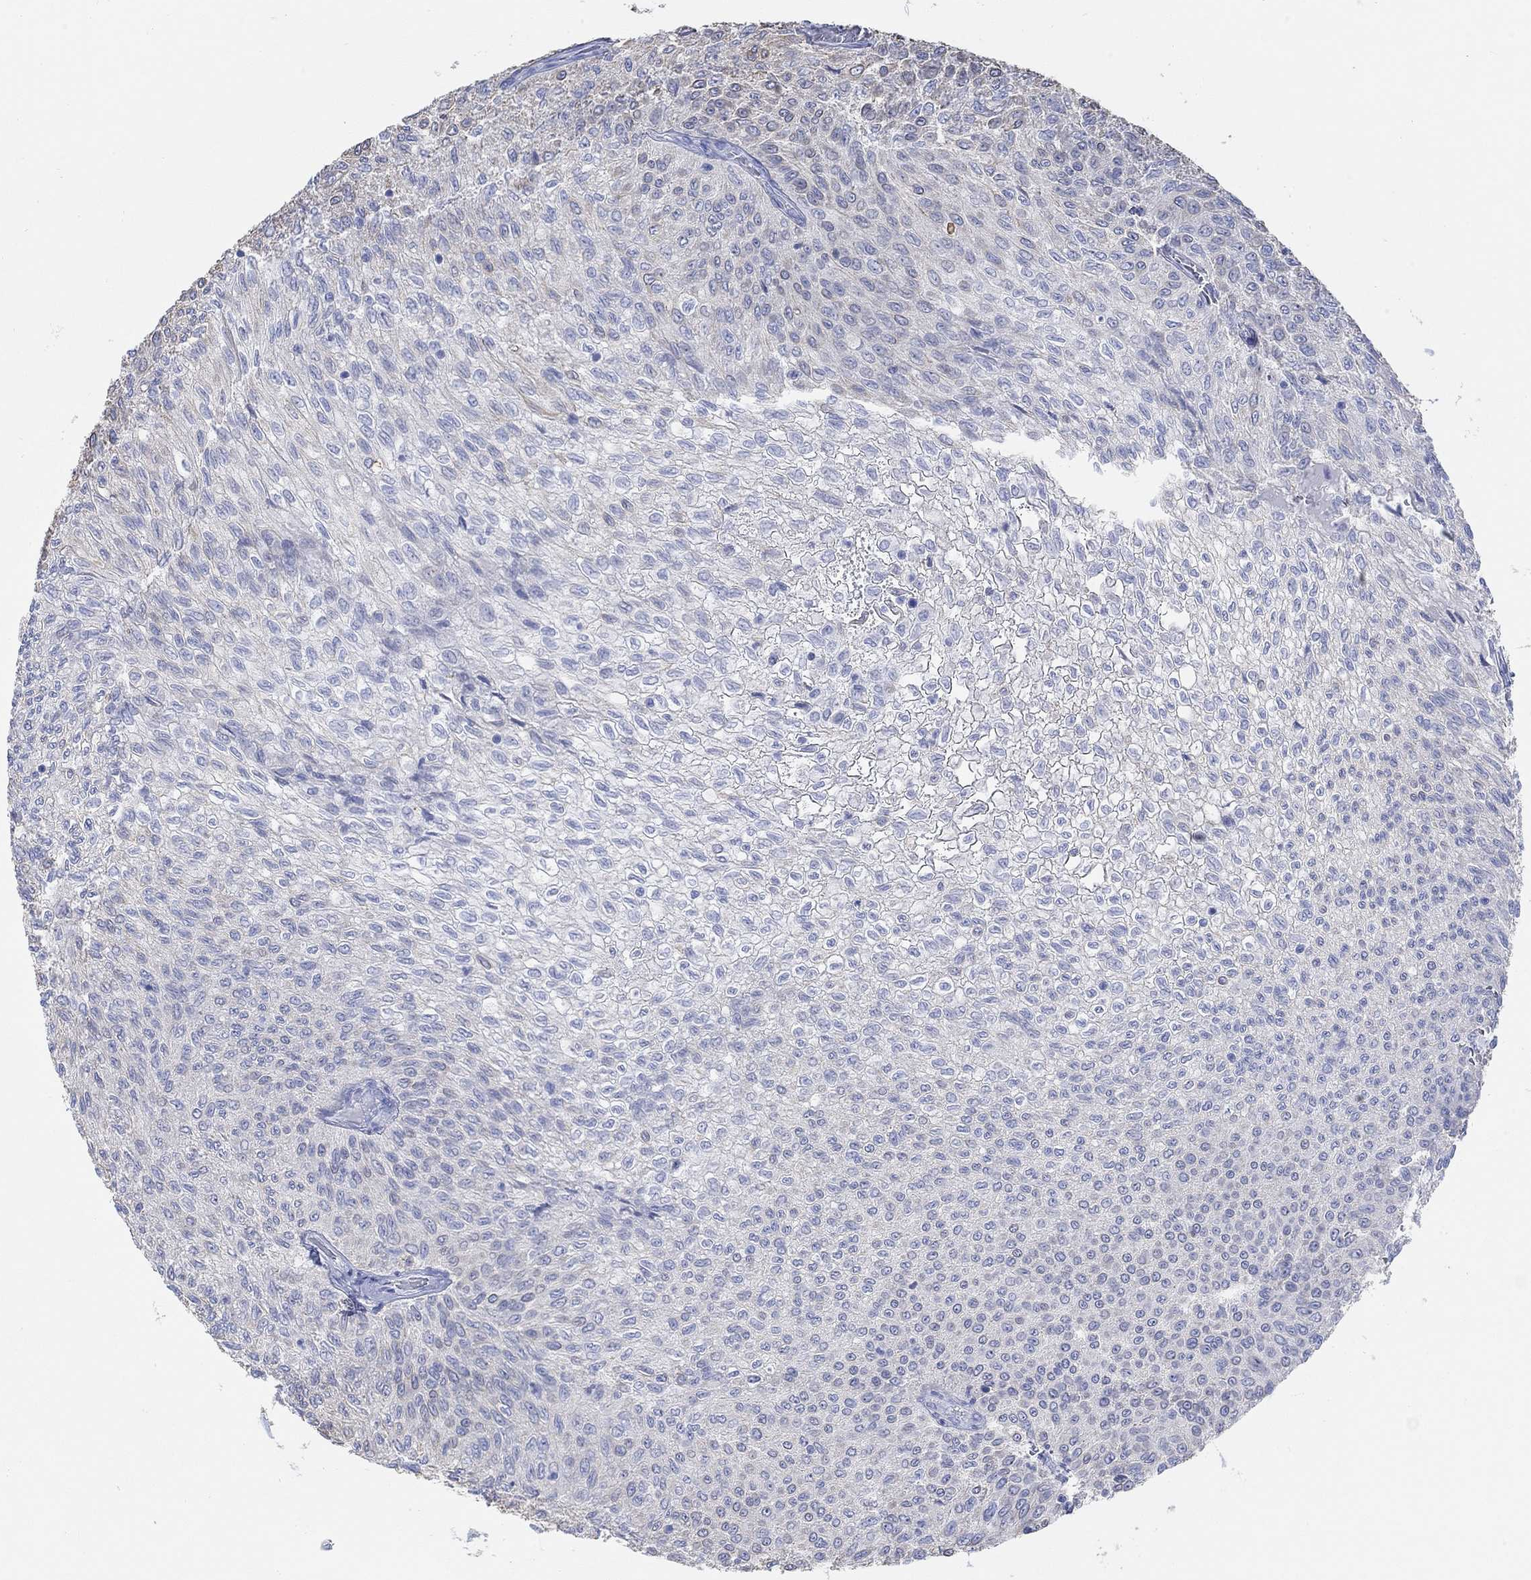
{"staining": {"intensity": "negative", "quantity": "none", "location": "none"}, "tissue": "urothelial cancer", "cell_type": "Tumor cells", "image_type": "cancer", "snomed": [{"axis": "morphology", "description": "Urothelial carcinoma, Low grade"}, {"axis": "topography", "description": "Urinary bladder"}], "caption": "The histopathology image displays no significant expression in tumor cells of urothelial carcinoma (low-grade). (Stains: DAB (3,3'-diaminobenzidine) immunohistochemistry with hematoxylin counter stain, Microscopy: brightfield microscopy at high magnification).", "gene": "AK8", "patient": {"sex": "male", "age": 78}}